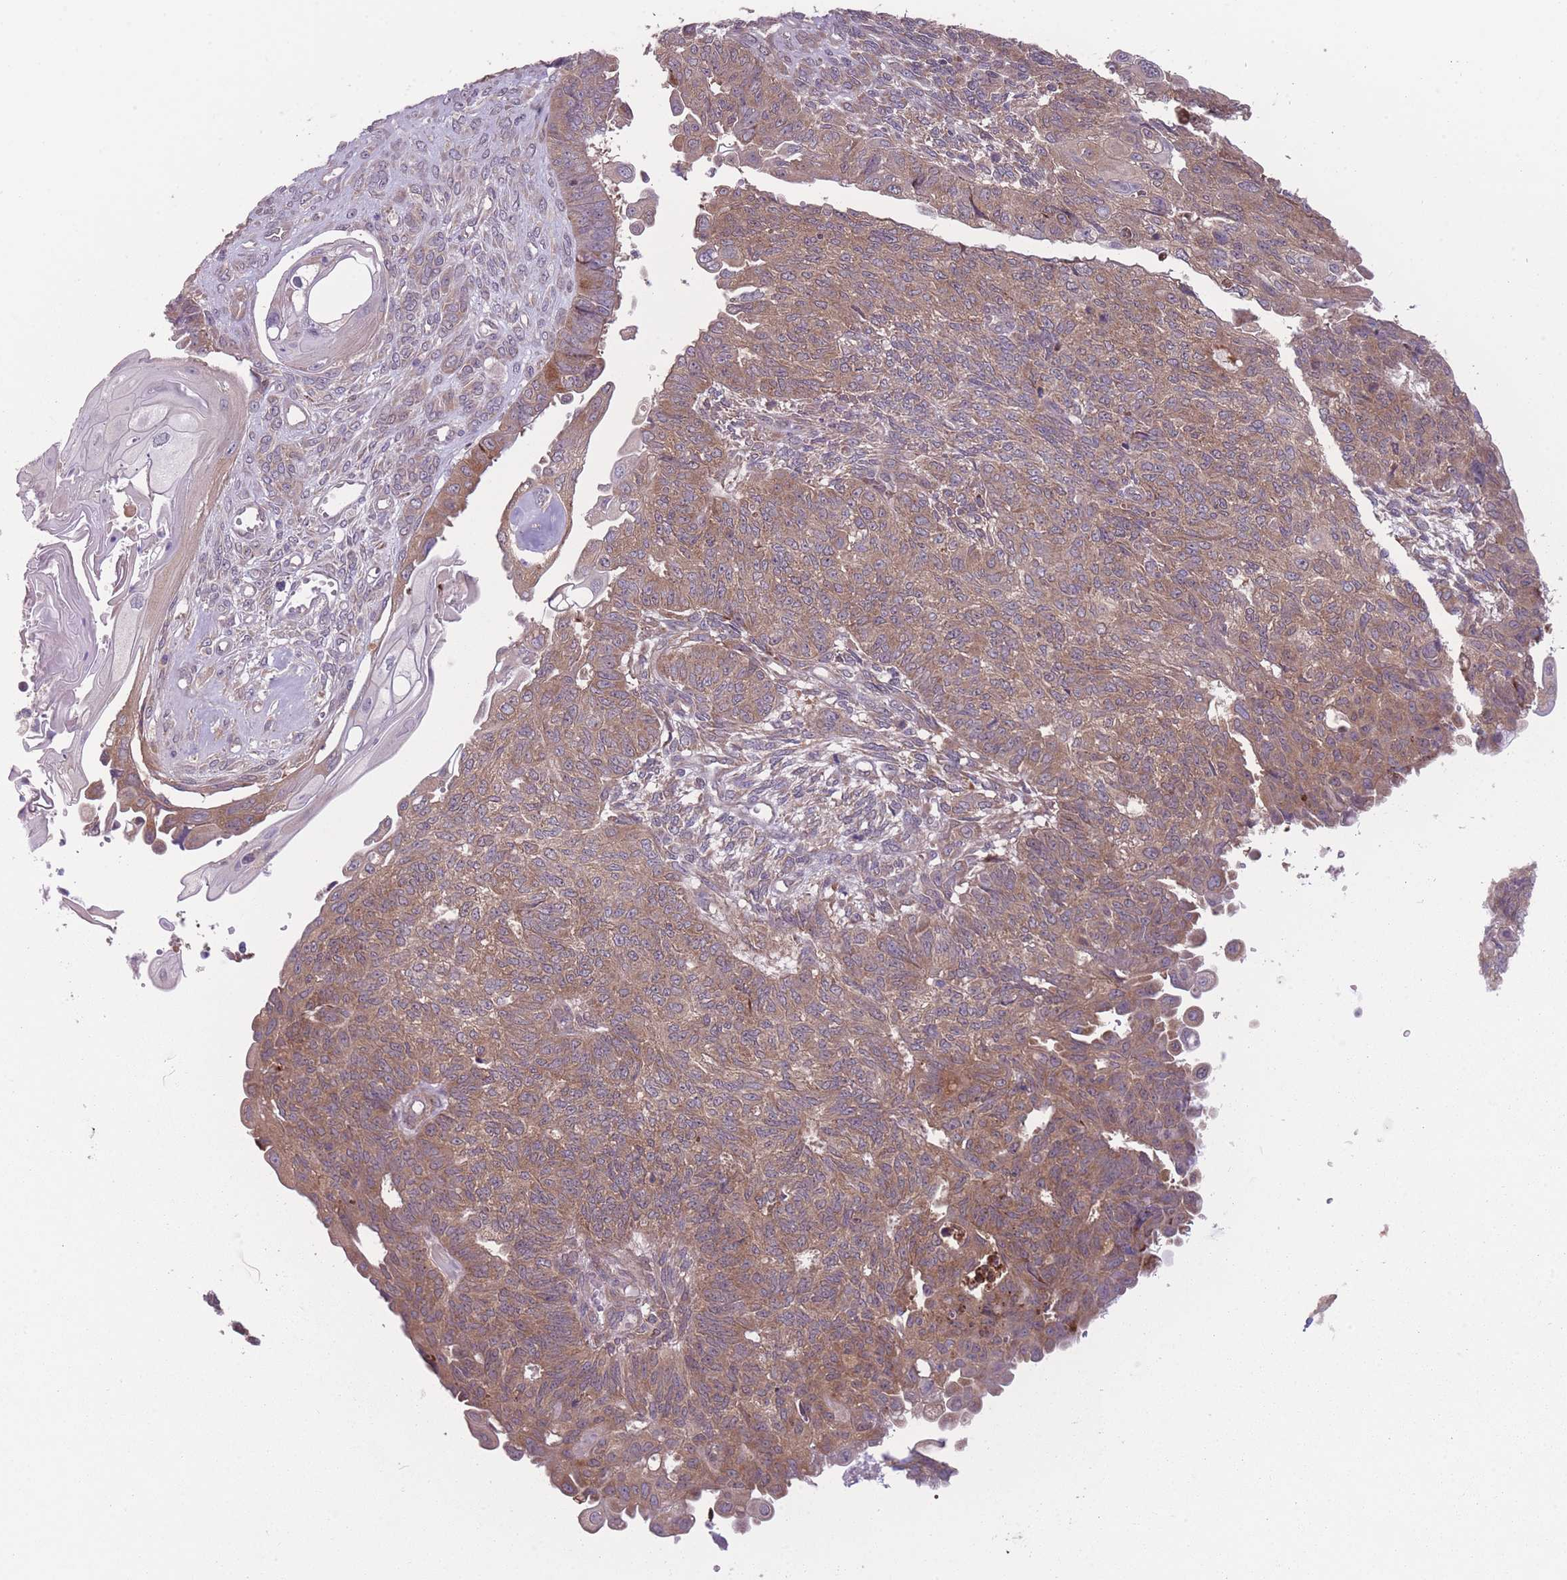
{"staining": {"intensity": "moderate", "quantity": ">75%", "location": "cytoplasmic/membranous"}, "tissue": "endometrial cancer", "cell_type": "Tumor cells", "image_type": "cancer", "snomed": [{"axis": "morphology", "description": "Adenocarcinoma, NOS"}, {"axis": "topography", "description": "Endometrium"}], "caption": "This is a histology image of immunohistochemistry (IHC) staining of adenocarcinoma (endometrial), which shows moderate staining in the cytoplasmic/membranous of tumor cells.", "gene": "CCT6B", "patient": {"sex": "female", "age": 32}}